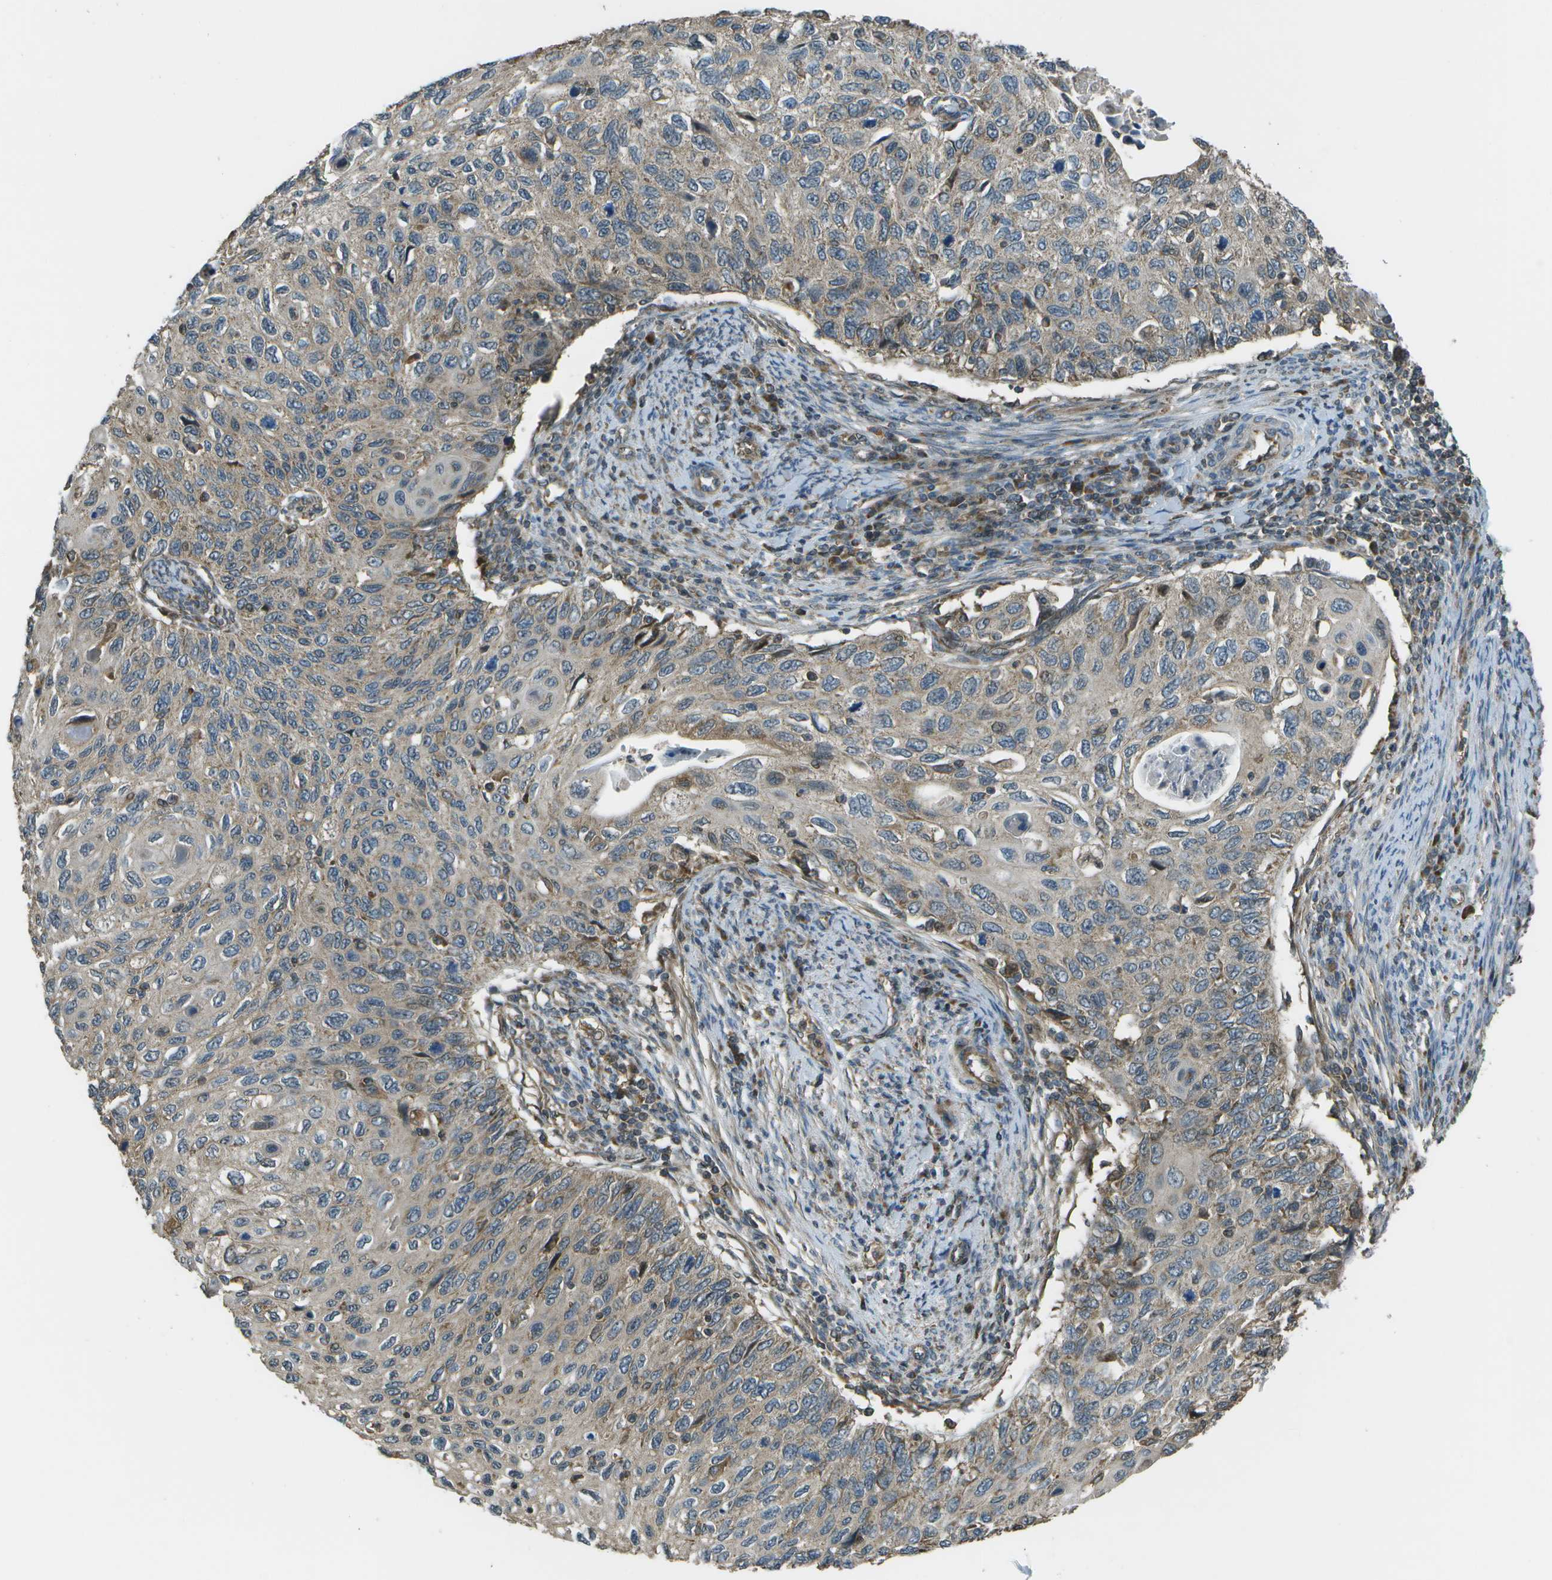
{"staining": {"intensity": "moderate", "quantity": "25%-75%", "location": "cytoplasmic/membranous"}, "tissue": "cervical cancer", "cell_type": "Tumor cells", "image_type": "cancer", "snomed": [{"axis": "morphology", "description": "Squamous cell carcinoma, NOS"}, {"axis": "topography", "description": "Cervix"}], "caption": "An immunohistochemistry micrograph of neoplastic tissue is shown. Protein staining in brown shows moderate cytoplasmic/membranous positivity in squamous cell carcinoma (cervical) within tumor cells.", "gene": "PLPBP", "patient": {"sex": "female", "age": 70}}